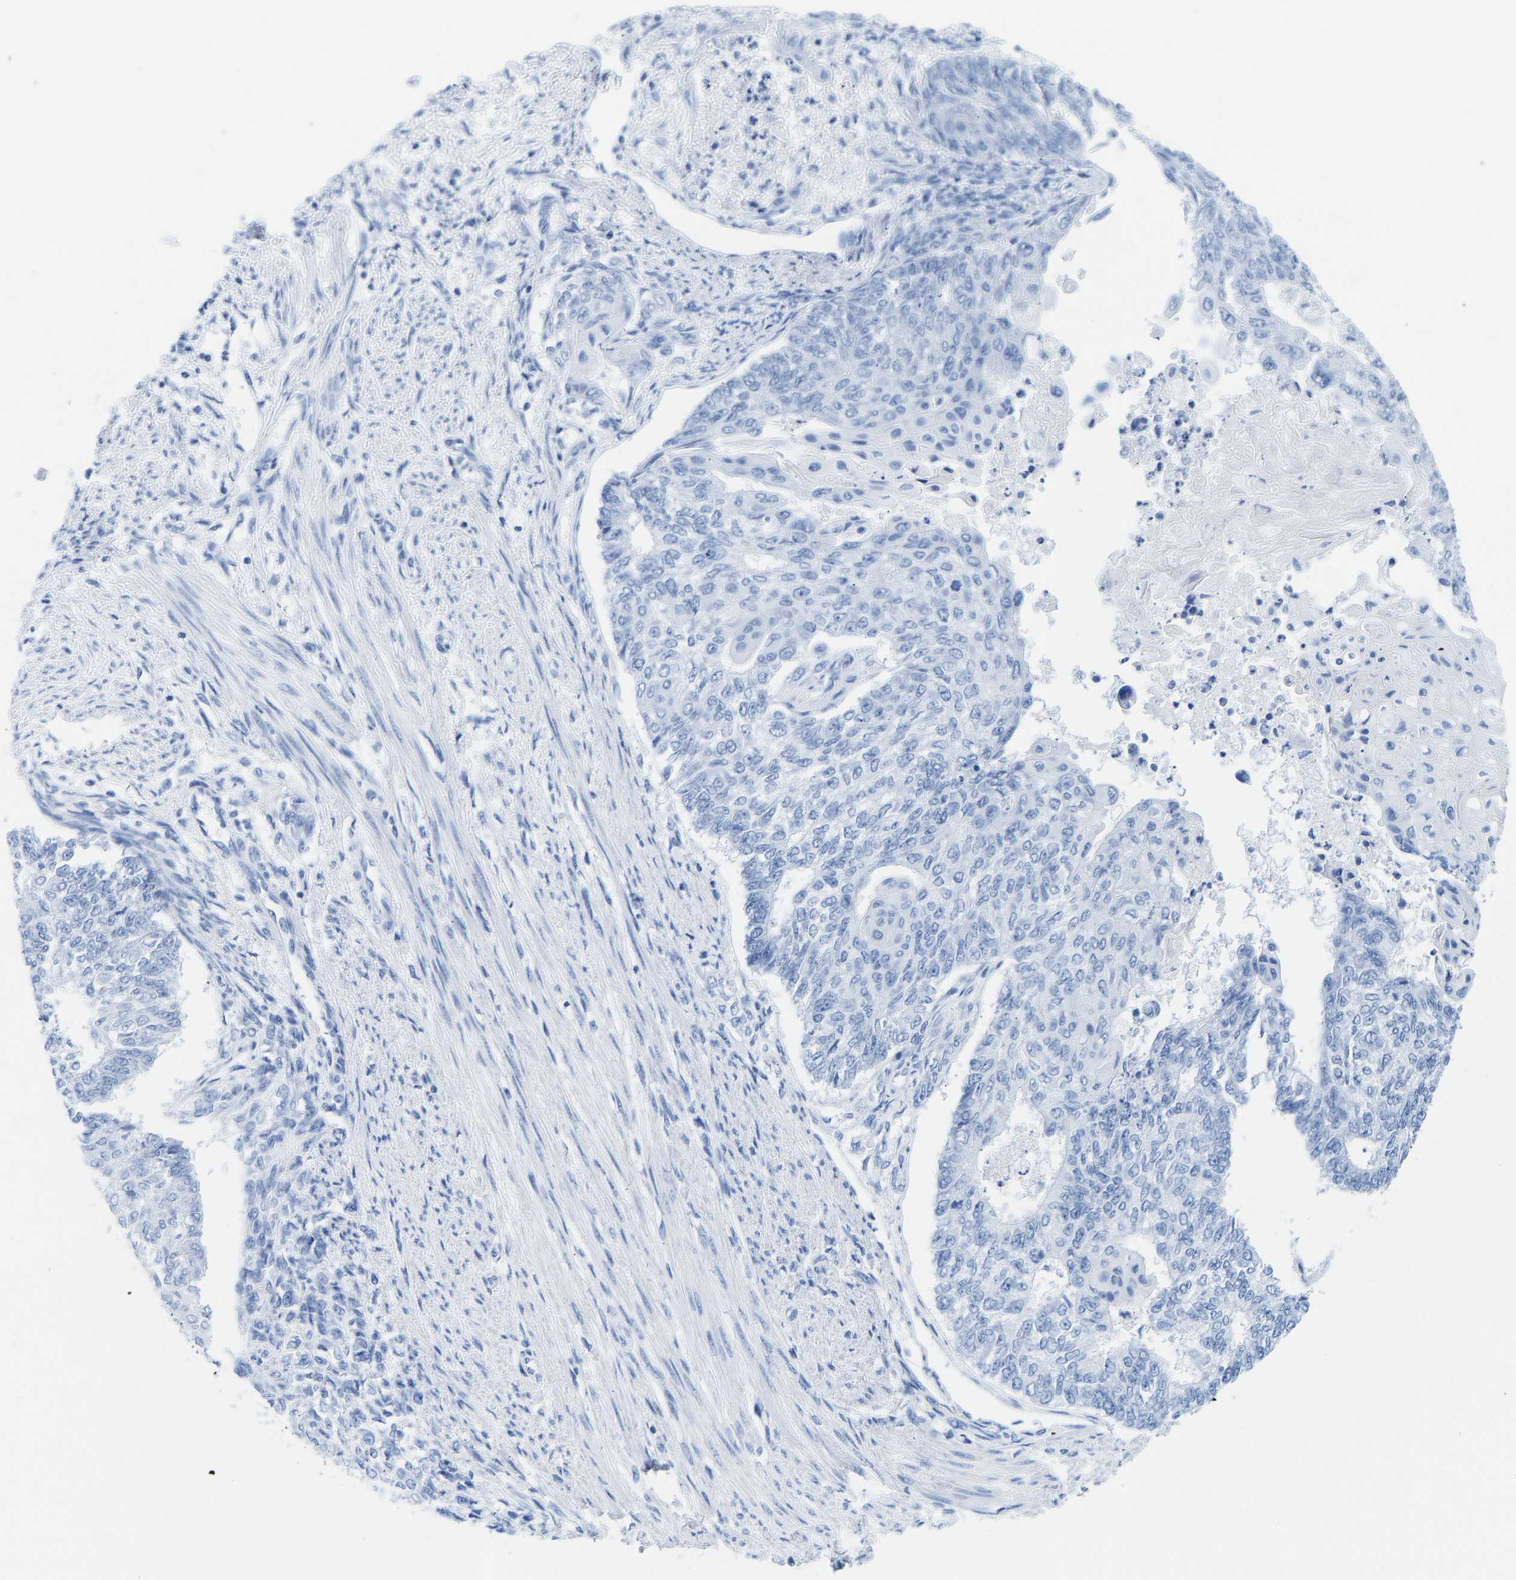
{"staining": {"intensity": "negative", "quantity": "none", "location": "none"}, "tissue": "endometrial cancer", "cell_type": "Tumor cells", "image_type": "cancer", "snomed": [{"axis": "morphology", "description": "Adenocarcinoma, NOS"}, {"axis": "topography", "description": "Endometrium"}], "caption": "There is no significant positivity in tumor cells of endometrial cancer (adenocarcinoma).", "gene": "ELMO2", "patient": {"sex": "female", "age": 32}}